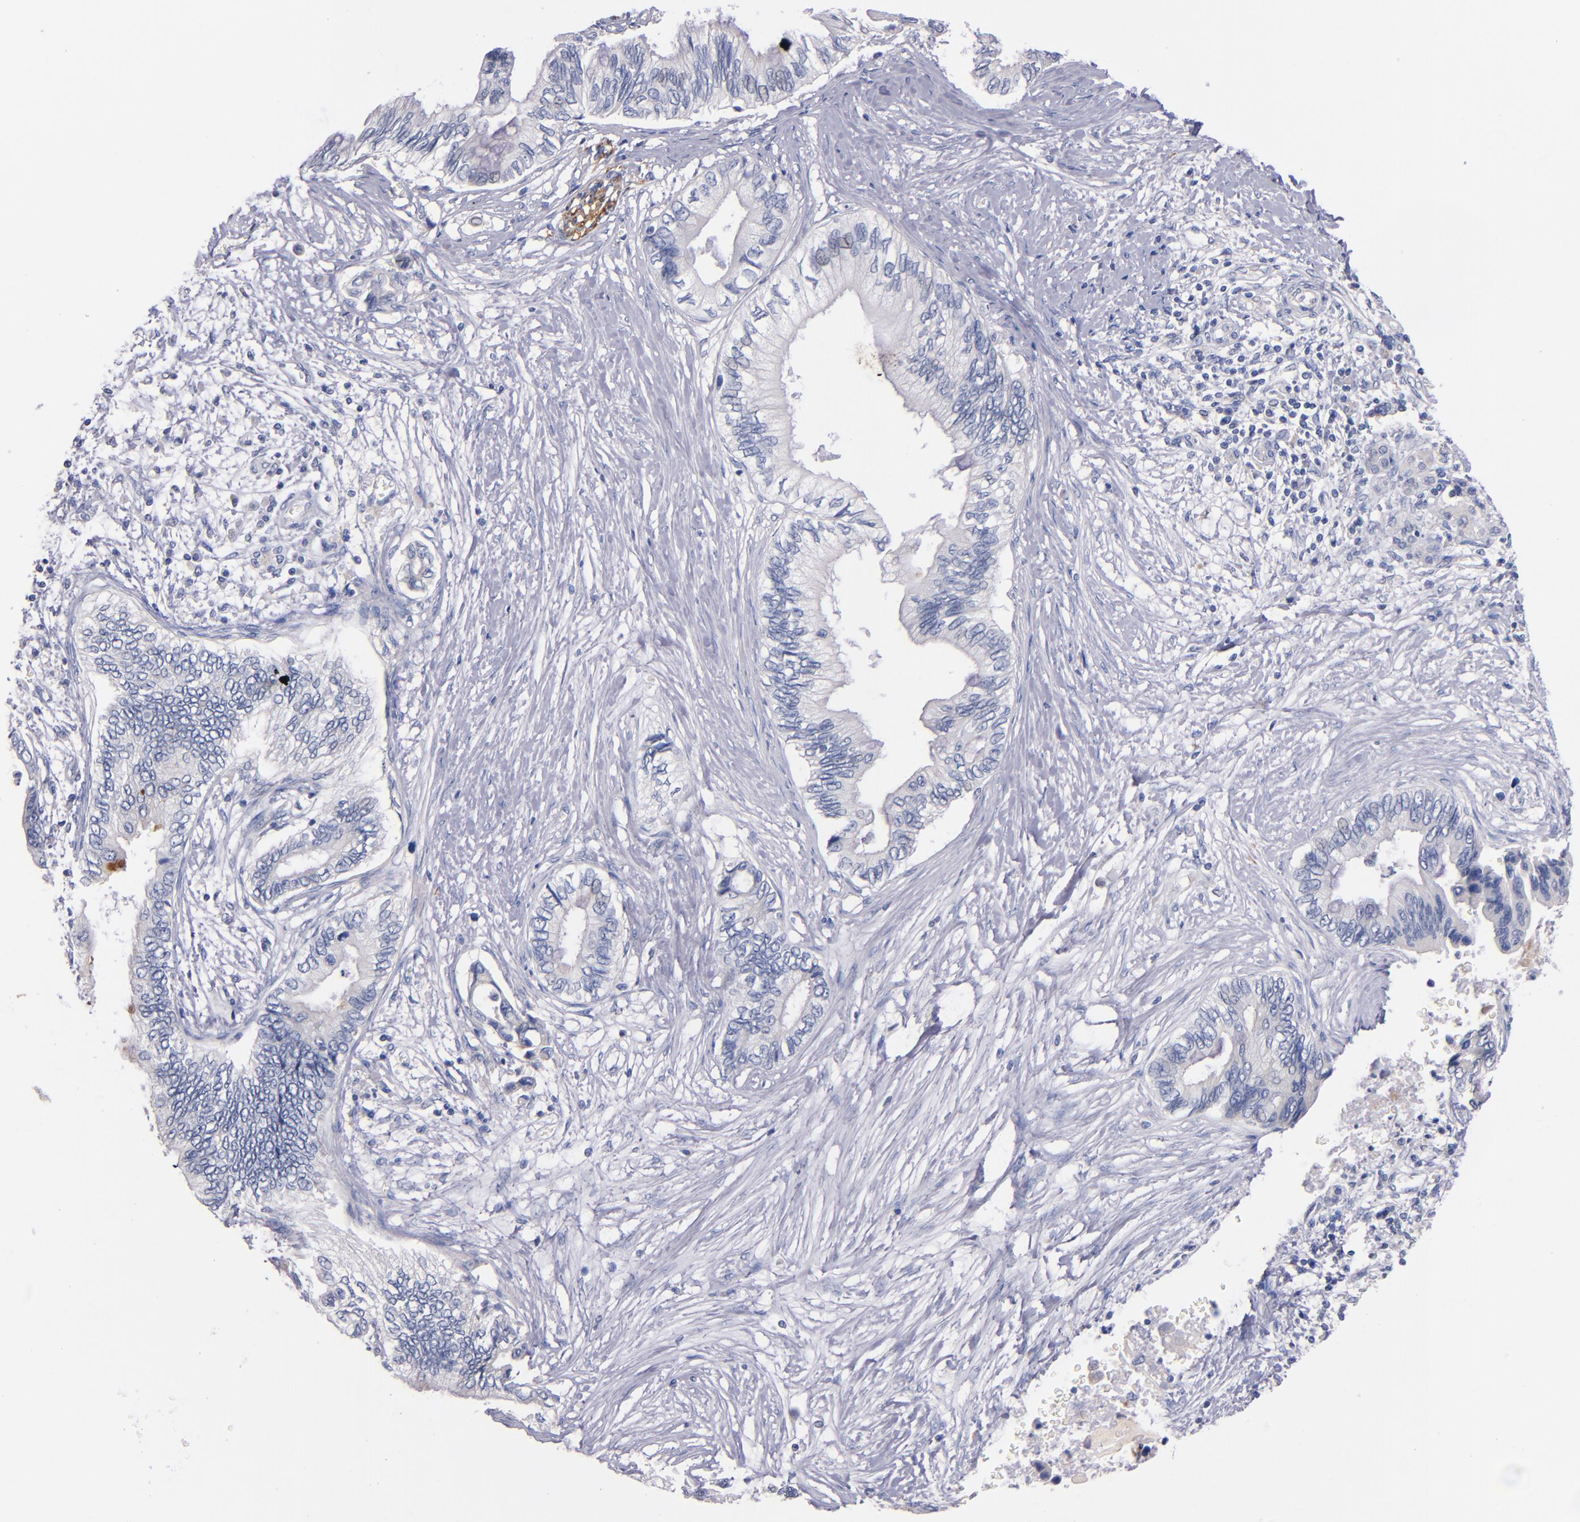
{"staining": {"intensity": "negative", "quantity": "none", "location": "none"}, "tissue": "pancreatic cancer", "cell_type": "Tumor cells", "image_type": "cancer", "snomed": [{"axis": "morphology", "description": "Adenocarcinoma, NOS"}, {"axis": "topography", "description": "Pancreas"}], "caption": "High power microscopy histopathology image of an immunohistochemistry (IHC) image of pancreatic cancer (adenocarcinoma), revealing no significant positivity in tumor cells.", "gene": "CNTNAP2", "patient": {"sex": "female", "age": 66}}